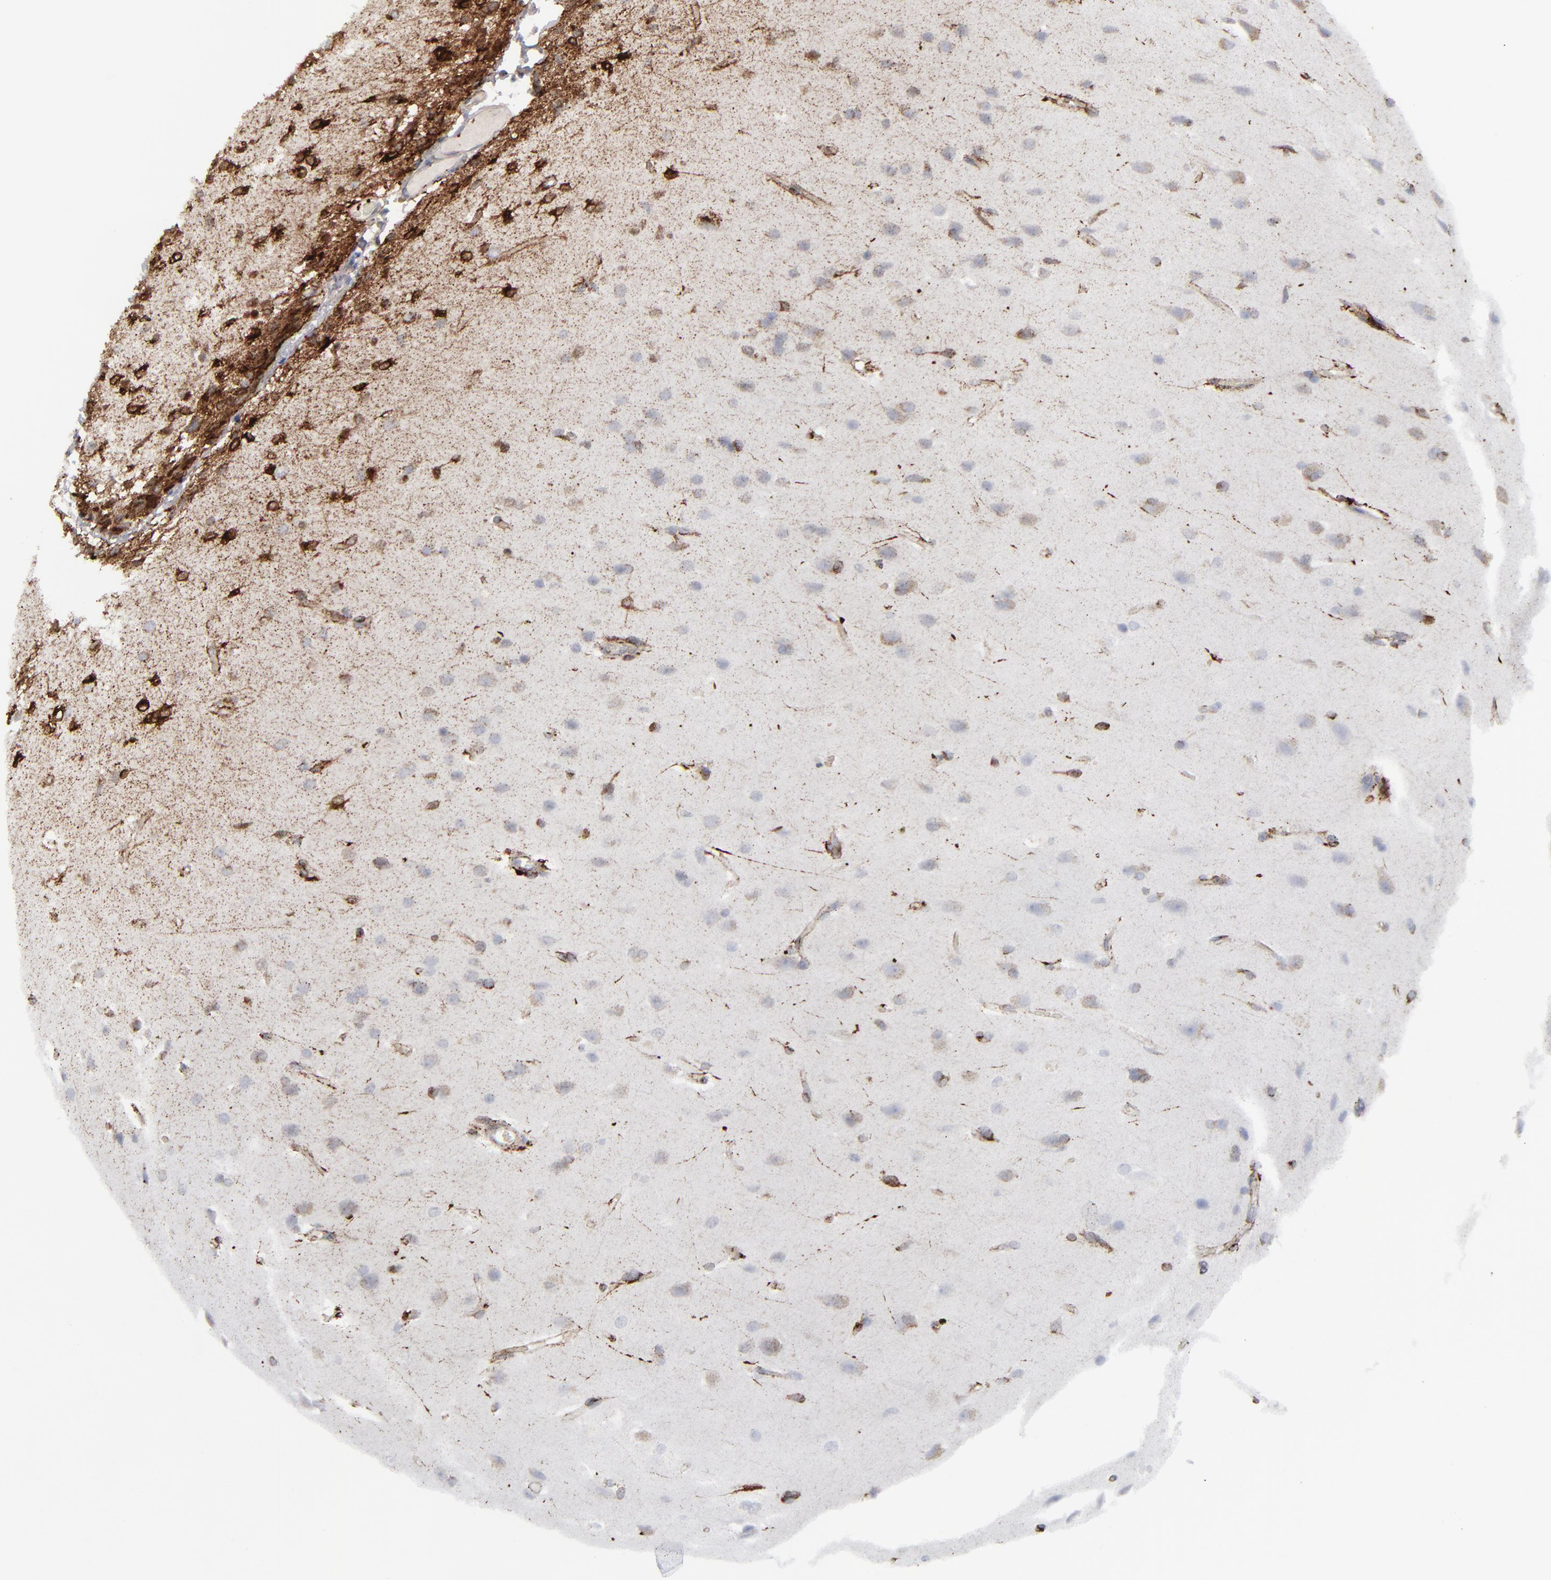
{"staining": {"intensity": "strong", "quantity": ">75%", "location": "cytoplasmic/membranous,nuclear"}, "tissue": "glioma", "cell_type": "Tumor cells", "image_type": "cancer", "snomed": [{"axis": "morphology", "description": "Glioma, malignant, High grade"}, {"axis": "topography", "description": "Brain"}], "caption": "This histopathology image shows glioma stained with IHC to label a protein in brown. The cytoplasmic/membranous and nuclear of tumor cells show strong positivity for the protein. Nuclei are counter-stained blue.", "gene": "SPARC", "patient": {"sex": "male", "age": 68}}